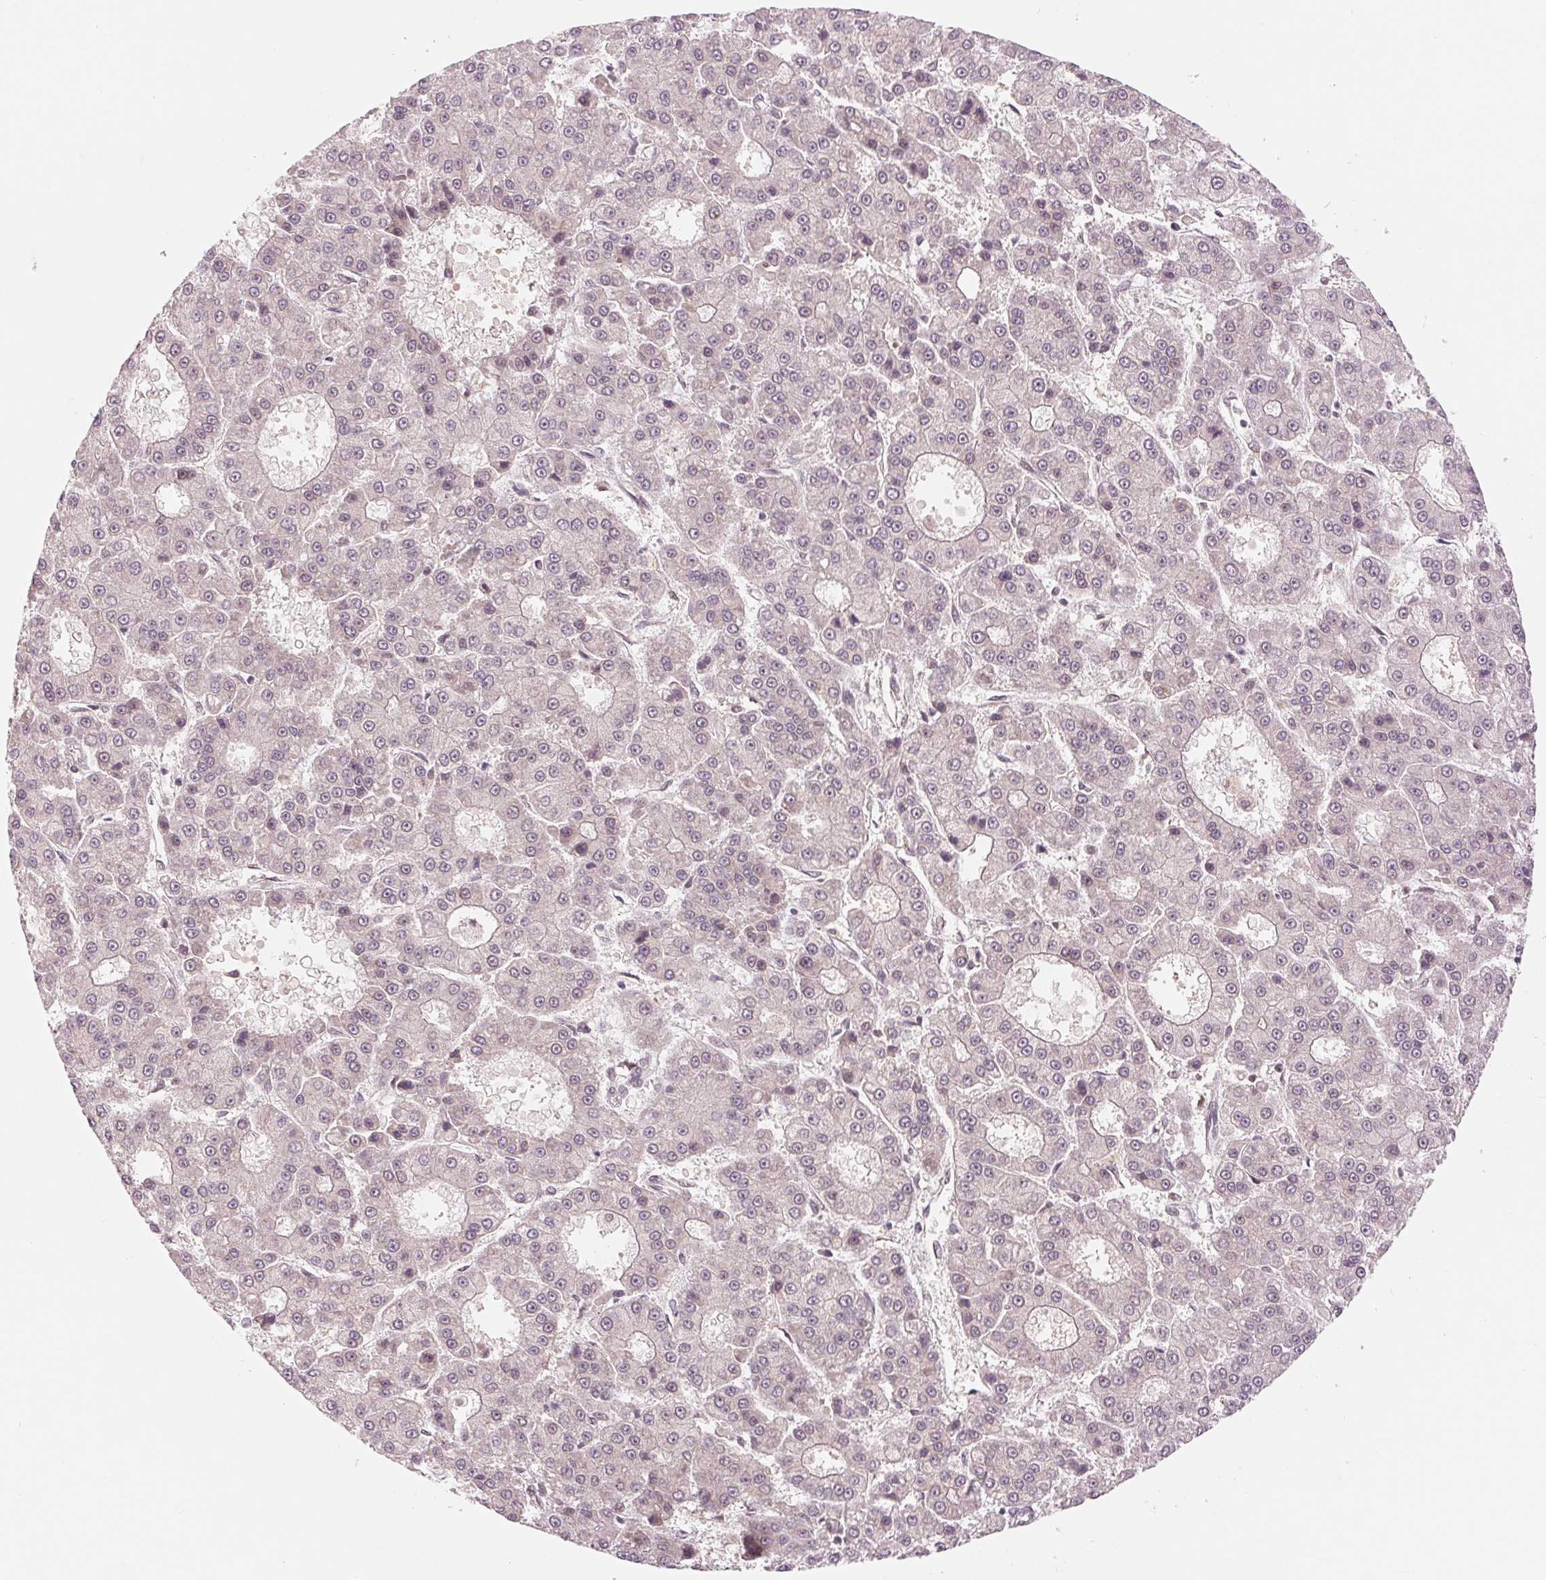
{"staining": {"intensity": "weak", "quantity": "<25%", "location": "nuclear"}, "tissue": "liver cancer", "cell_type": "Tumor cells", "image_type": "cancer", "snomed": [{"axis": "morphology", "description": "Carcinoma, Hepatocellular, NOS"}, {"axis": "topography", "description": "Liver"}], "caption": "Tumor cells show no significant positivity in liver cancer (hepatocellular carcinoma).", "gene": "ERI3", "patient": {"sex": "male", "age": 70}}